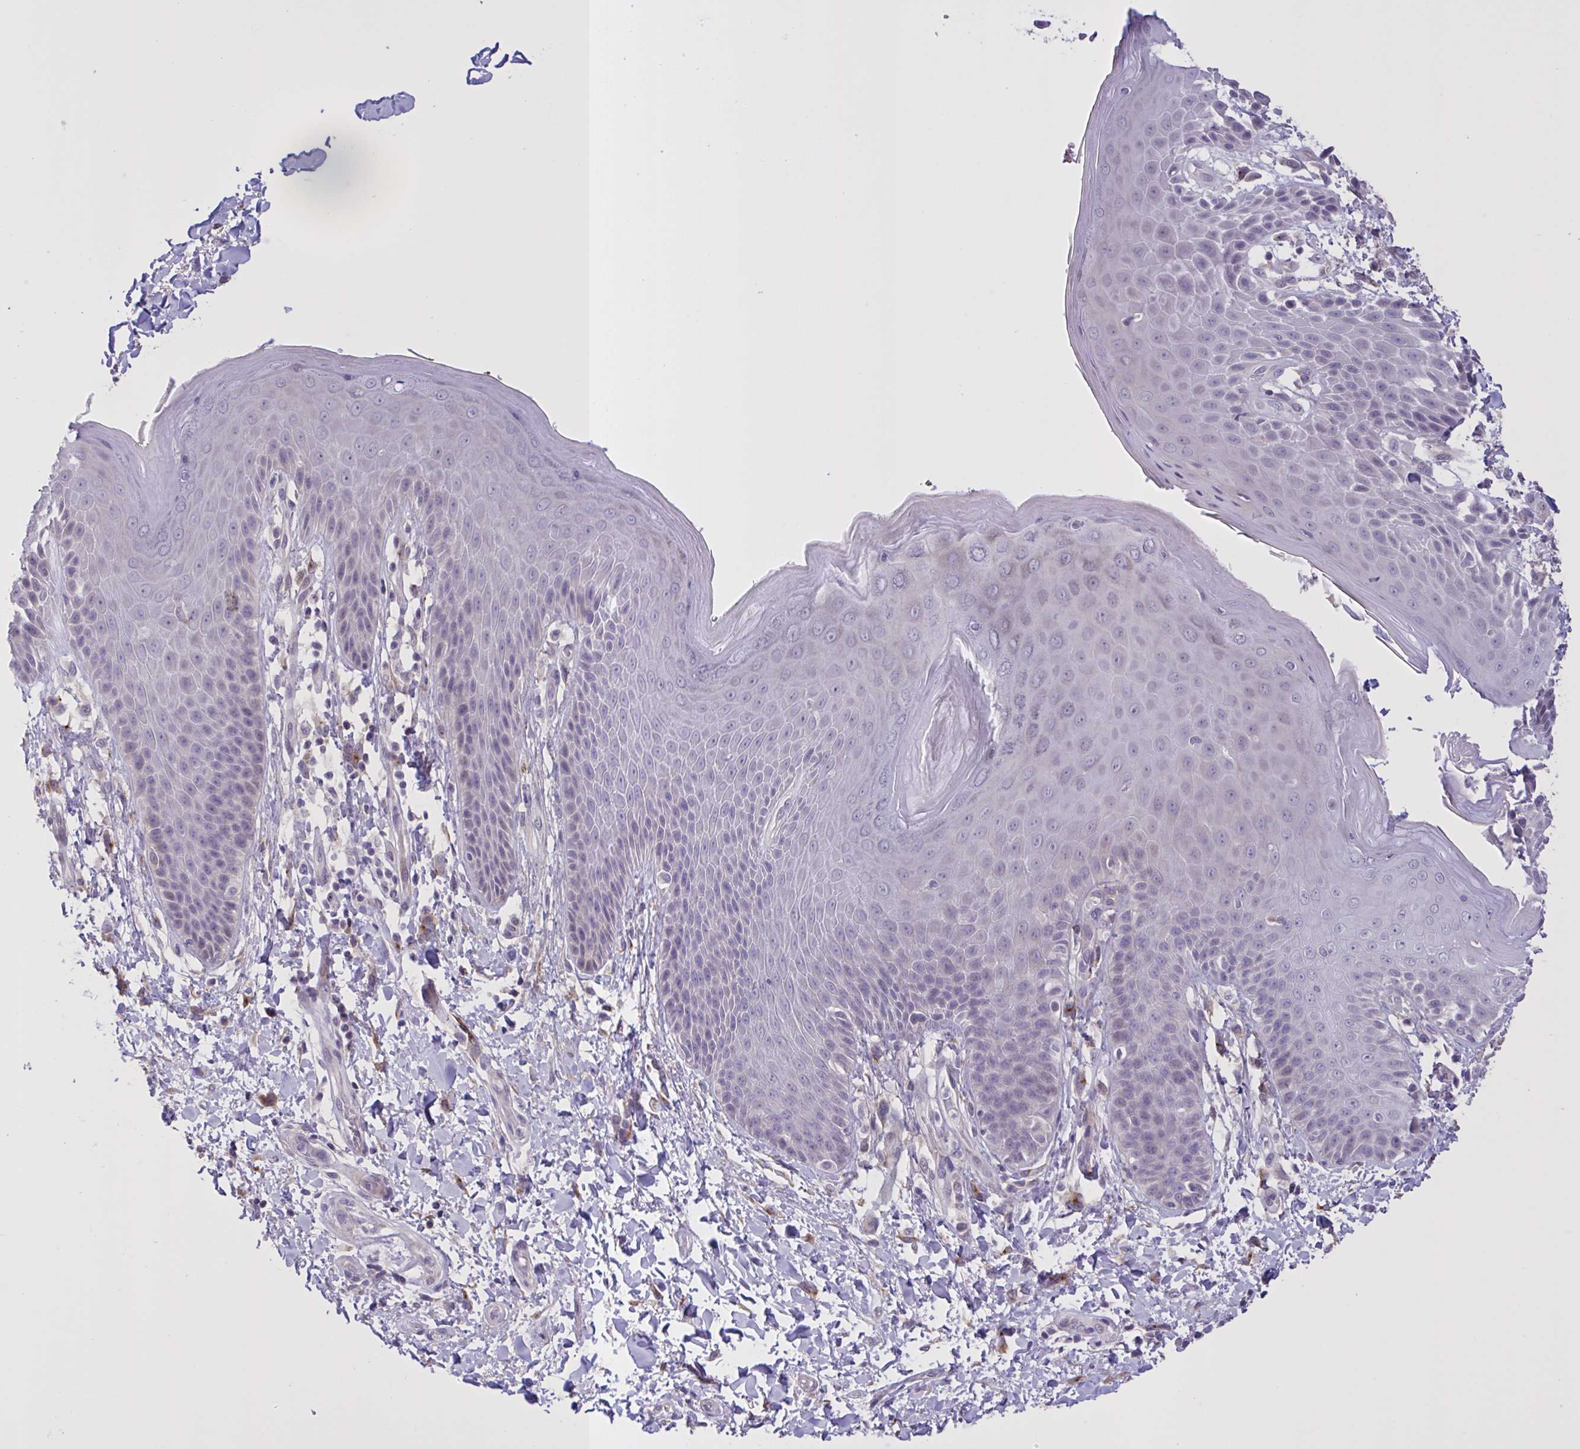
{"staining": {"intensity": "negative", "quantity": "none", "location": "none"}, "tissue": "skin", "cell_type": "Epidermal cells", "image_type": "normal", "snomed": [{"axis": "morphology", "description": "Normal tissue, NOS"}, {"axis": "topography", "description": "Anal"}, {"axis": "topography", "description": "Peripheral nerve tissue"}], "caption": "This micrograph is of normal skin stained with IHC to label a protein in brown with the nuclei are counter-stained blue. There is no expression in epidermal cells.", "gene": "MRGPRX2", "patient": {"sex": "male", "age": 51}}